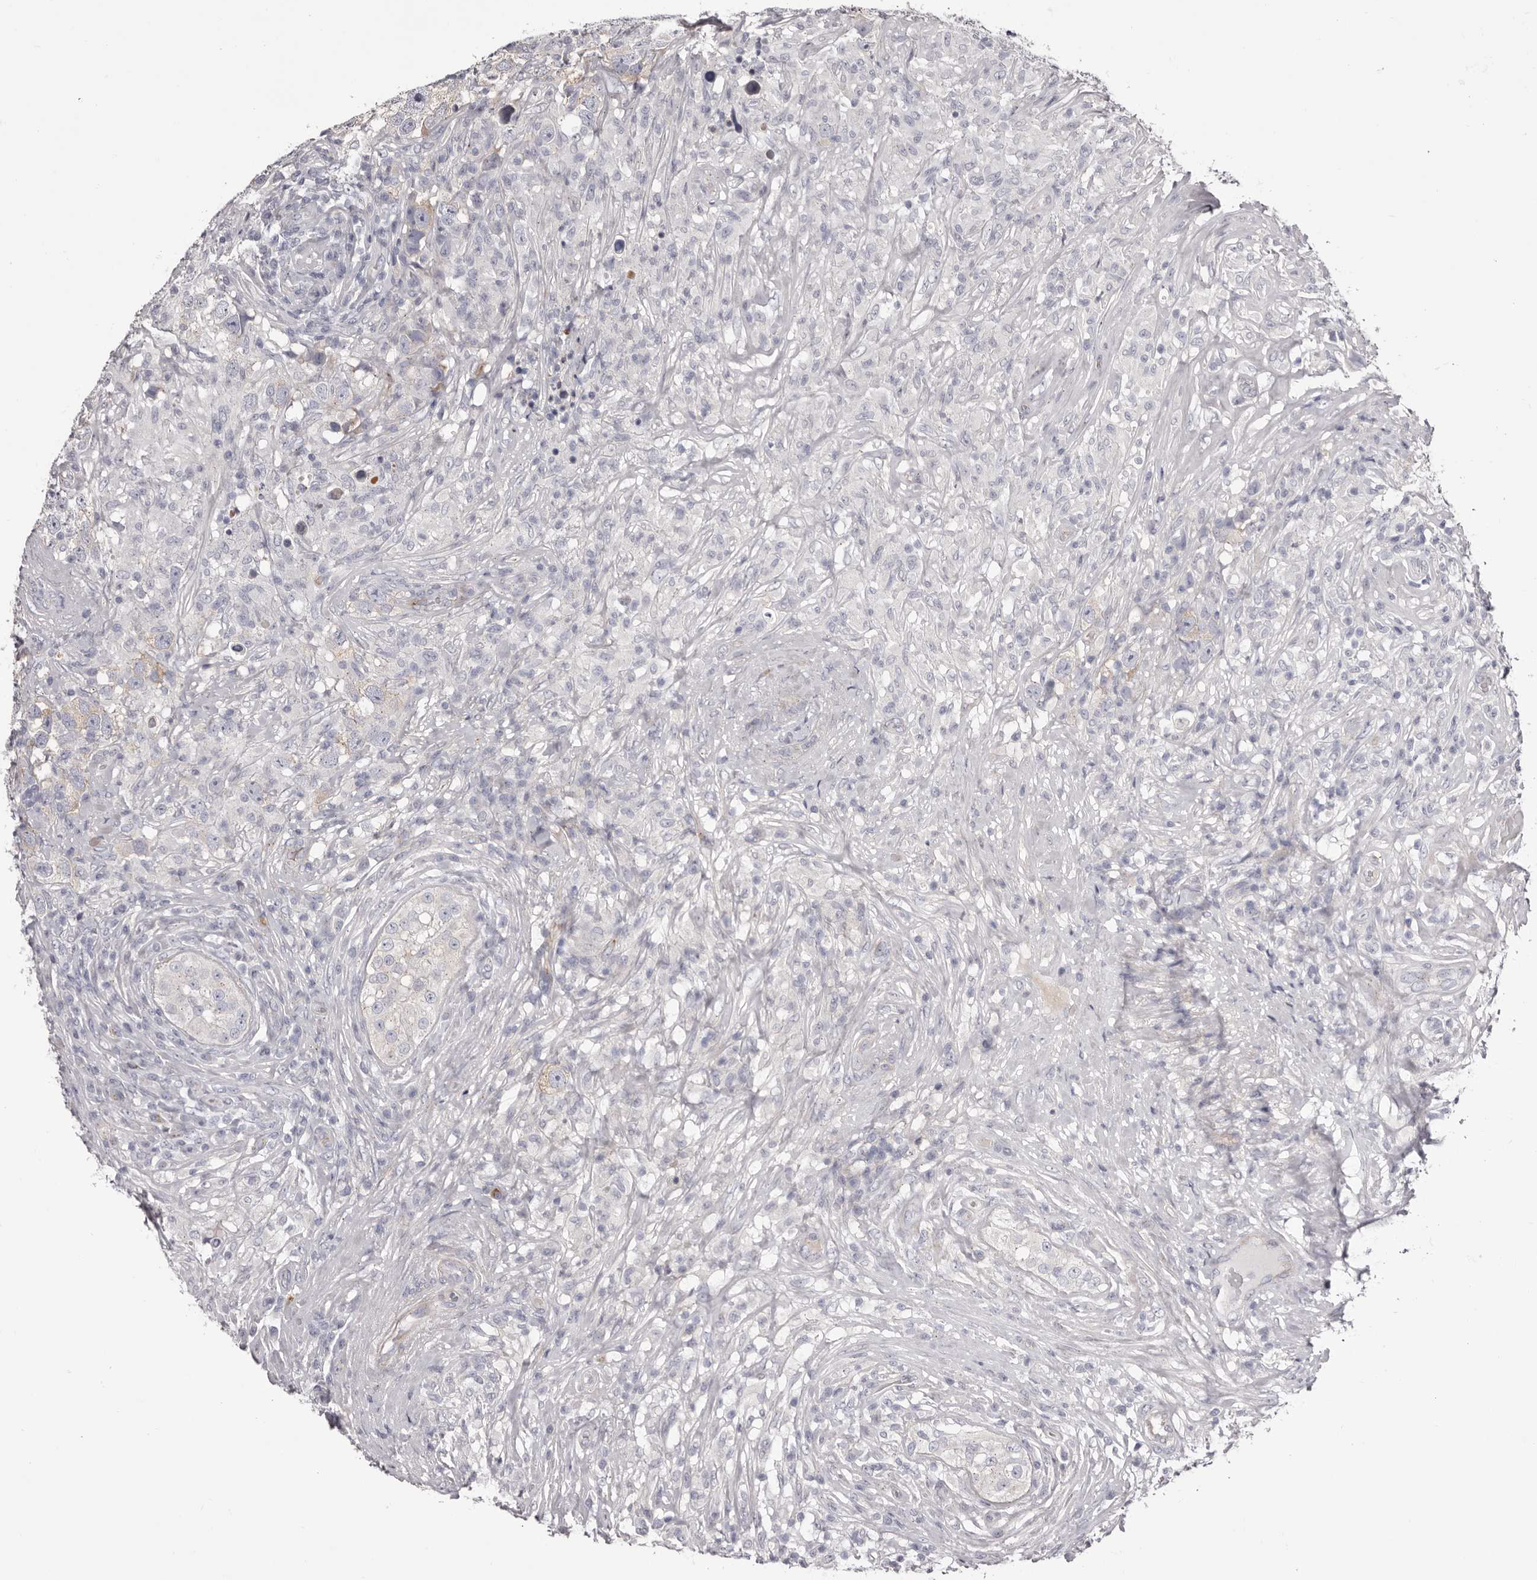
{"staining": {"intensity": "negative", "quantity": "none", "location": "none"}, "tissue": "testis cancer", "cell_type": "Tumor cells", "image_type": "cancer", "snomed": [{"axis": "morphology", "description": "Seminoma, NOS"}, {"axis": "topography", "description": "Testis"}], "caption": "The photomicrograph shows no significant positivity in tumor cells of testis cancer.", "gene": "PEG10", "patient": {"sex": "male", "age": 49}}